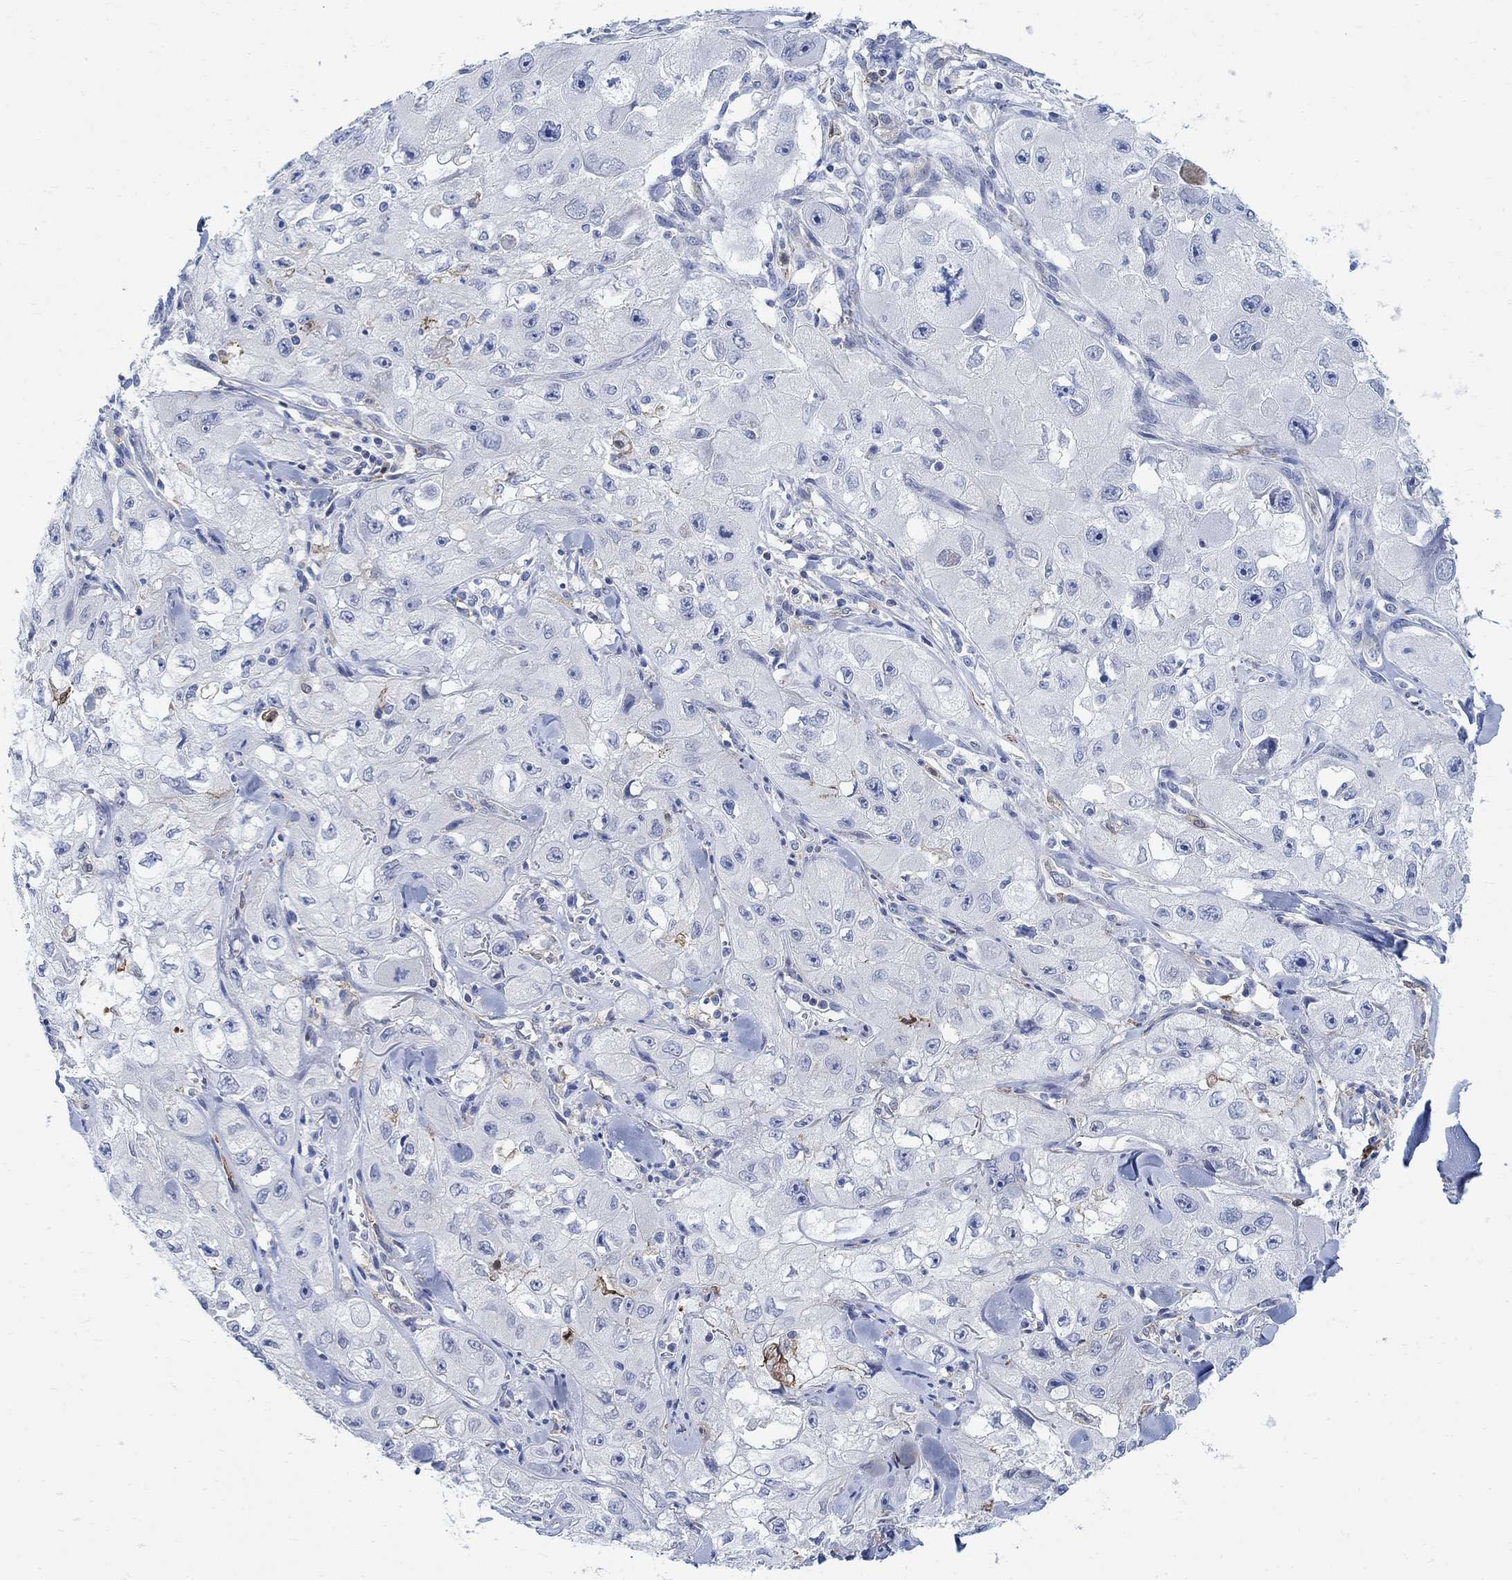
{"staining": {"intensity": "negative", "quantity": "none", "location": "none"}, "tissue": "skin cancer", "cell_type": "Tumor cells", "image_type": "cancer", "snomed": [{"axis": "morphology", "description": "Squamous cell carcinoma, NOS"}, {"axis": "topography", "description": "Skin"}, {"axis": "topography", "description": "Subcutis"}], "caption": "This image is of skin cancer (squamous cell carcinoma) stained with immunohistochemistry to label a protein in brown with the nuclei are counter-stained blue. There is no positivity in tumor cells. Brightfield microscopy of immunohistochemistry stained with DAB (brown) and hematoxylin (blue), captured at high magnification.", "gene": "PHF21B", "patient": {"sex": "male", "age": 73}}